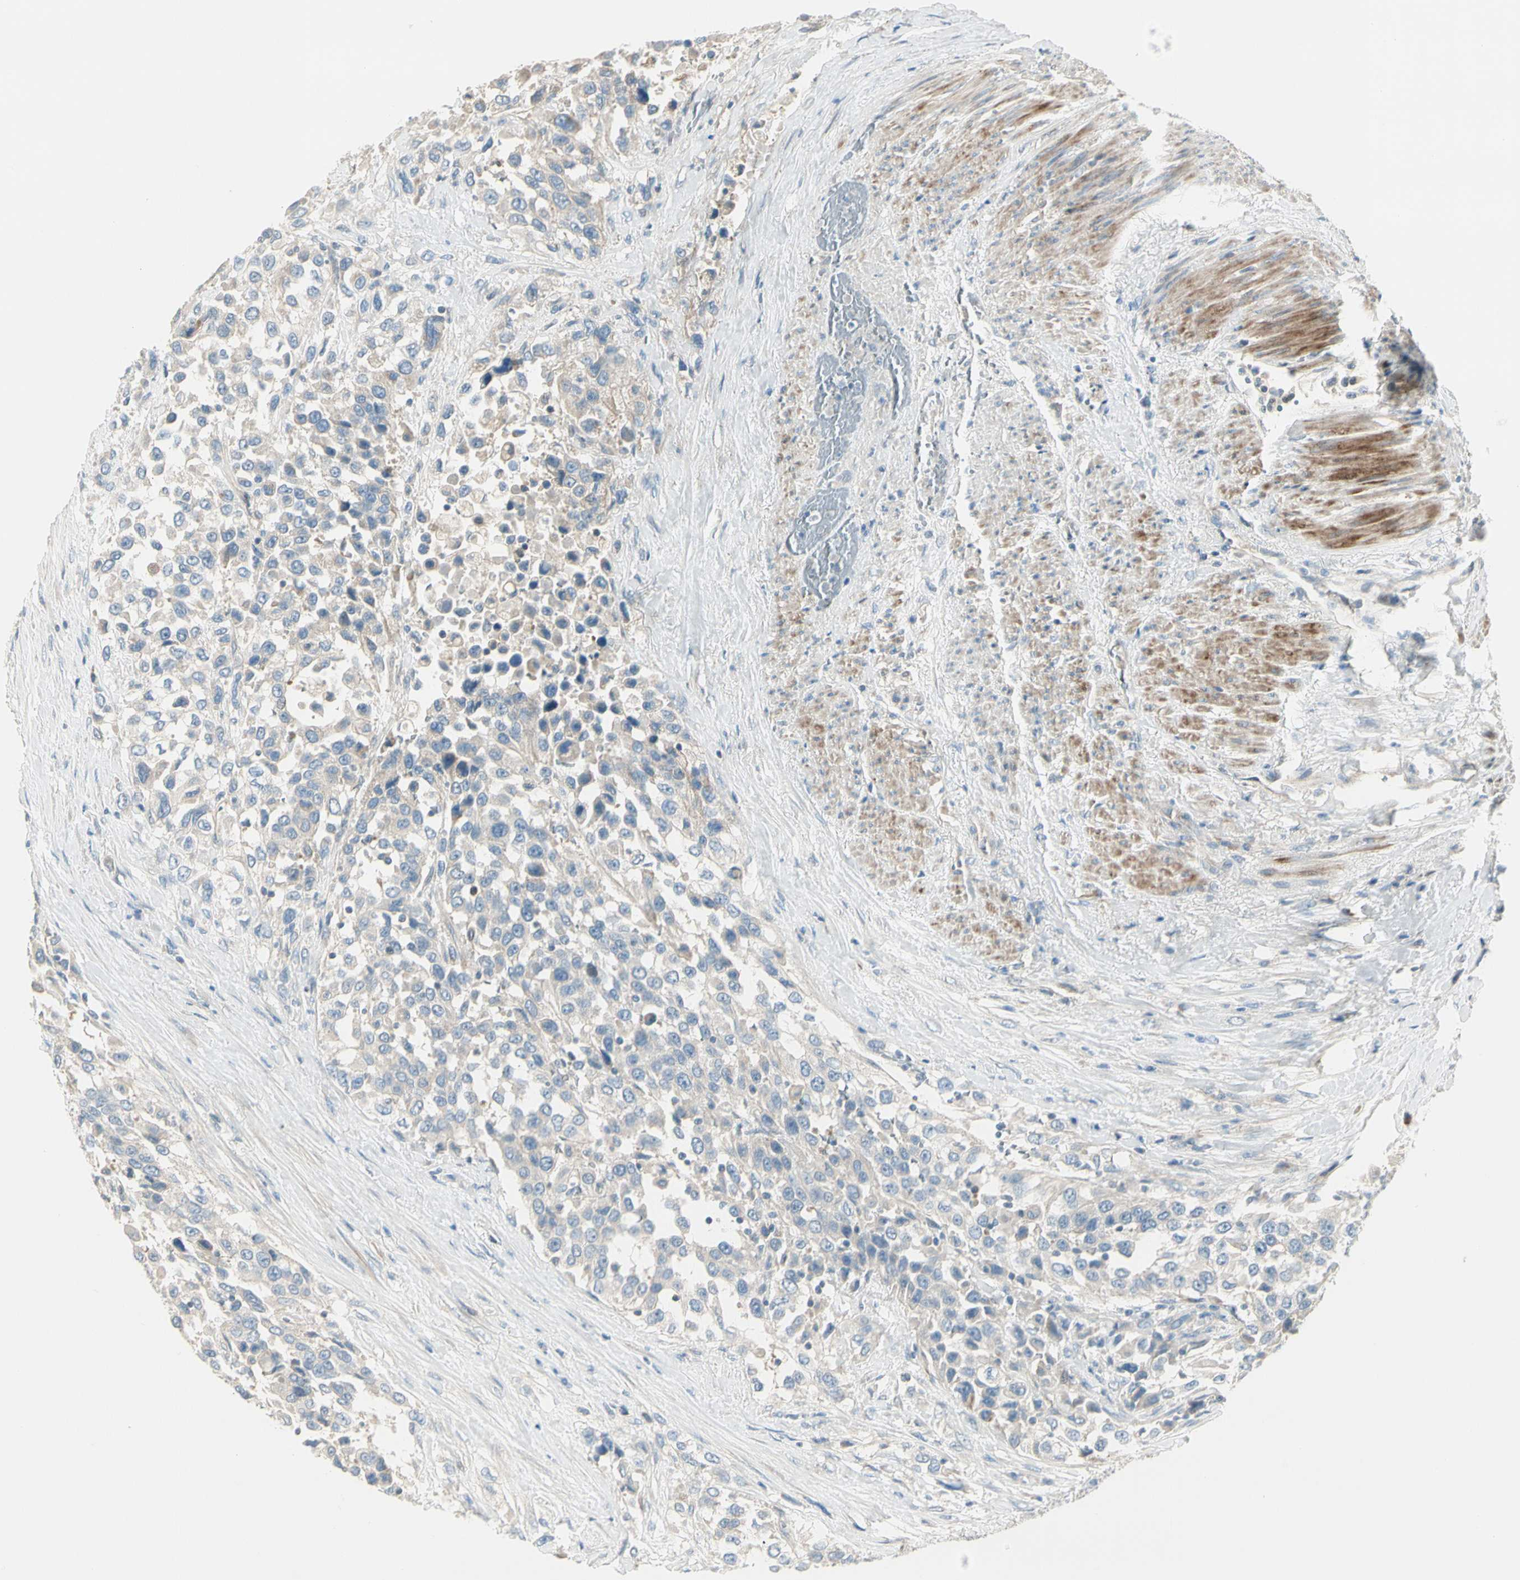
{"staining": {"intensity": "negative", "quantity": "none", "location": "none"}, "tissue": "urothelial cancer", "cell_type": "Tumor cells", "image_type": "cancer", "snomed": [{"axis": "morphology", "description": "Urothelial carcinoma, High grade"}, {"axis": "topography", "description": "Urinary bladder"}], "caption": "The photomicrograph reveals no significant expression in tumor cells of high-grade urothelial carcinoma. (Stains: DAB (3,3'-diaminobenzidine) immunohistochemistry (IHC) with hematoxylin counter stain, Microscopy: brightfield microscopy at high magnification).", "gene": "ADGRA3", "patient": {"sex": "female", "age": 80}}